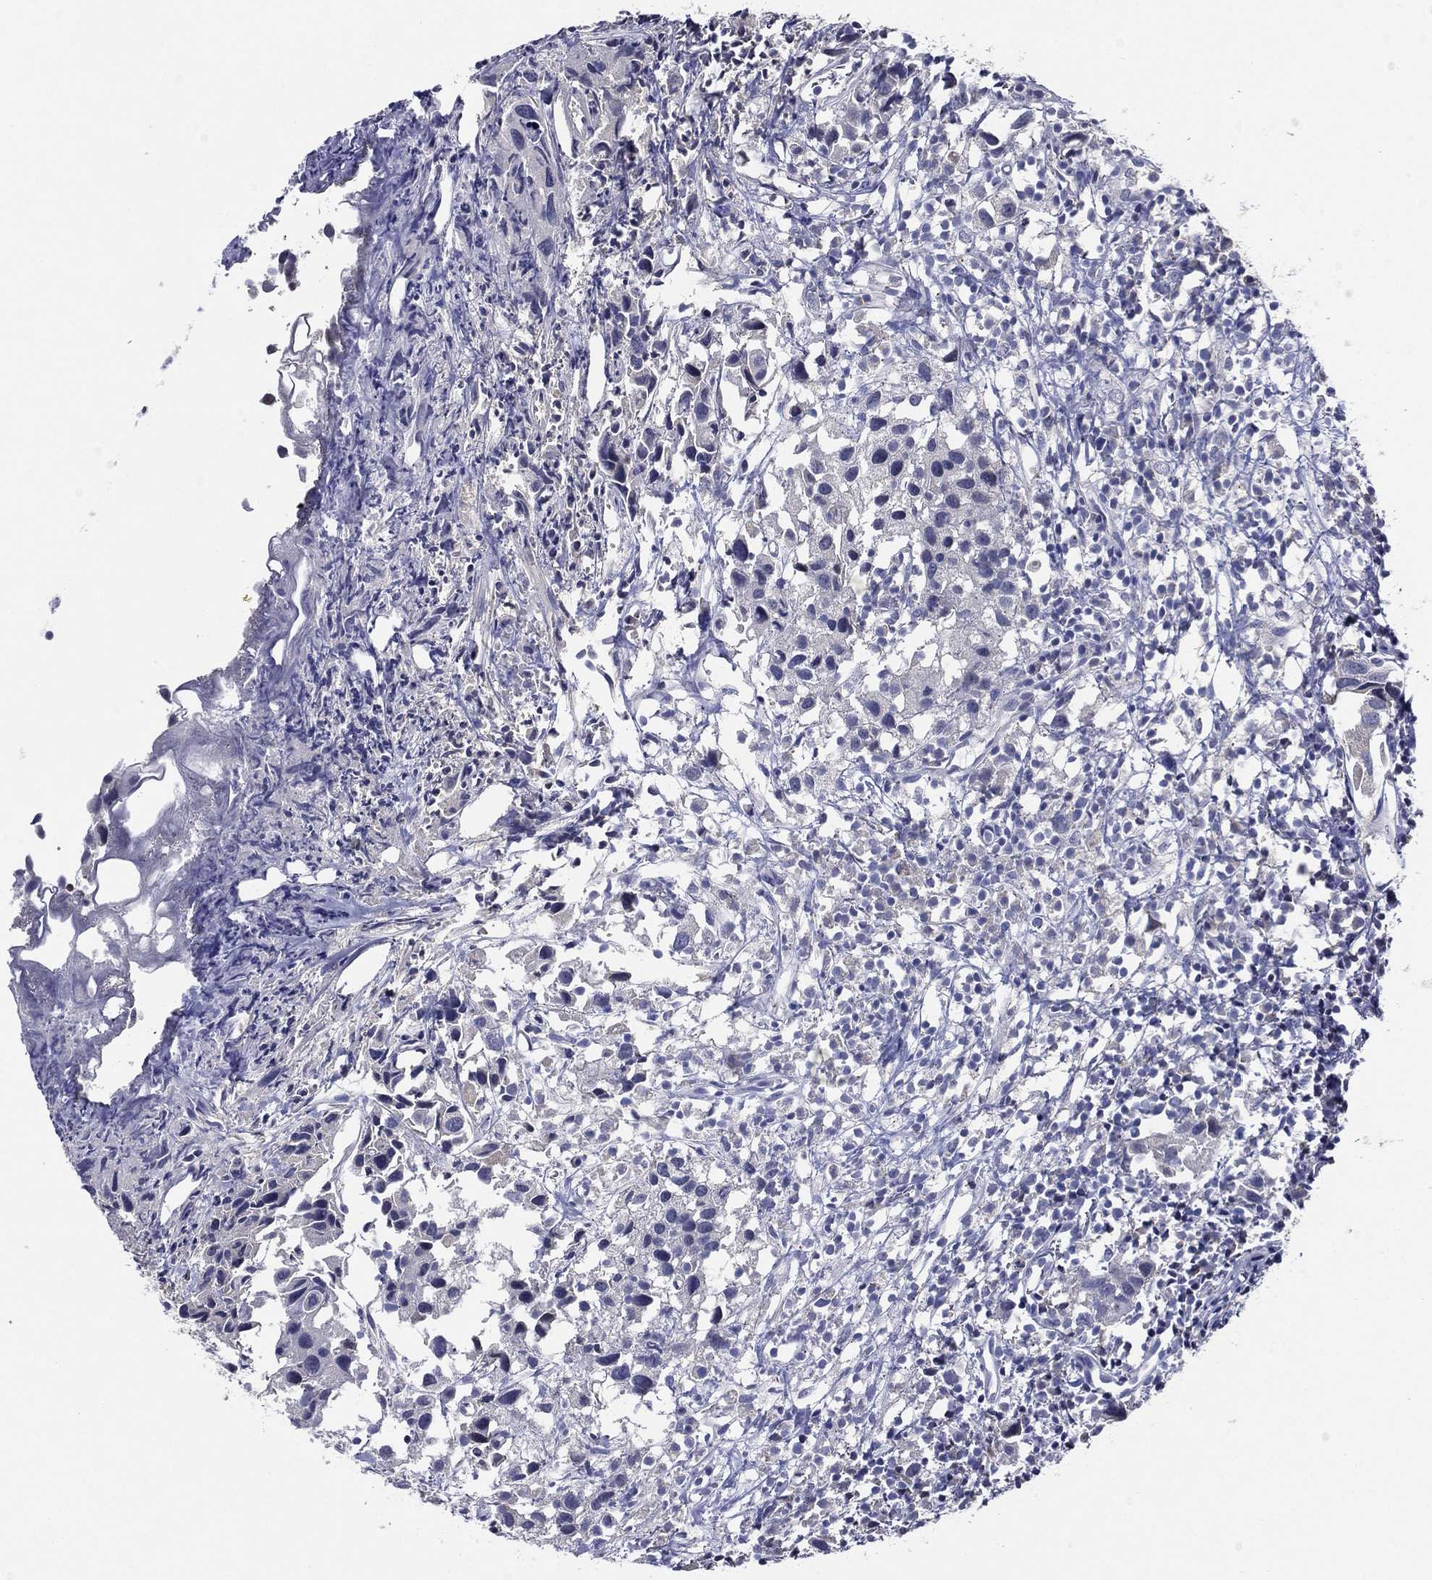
{"staining": {"intensity": "negative", "quantity": "none", "location": "none"}, "tissue": "urothelial cancer", "cell_type": "Tumor cells", "image_type": "cancer", "snomed": [{"axis": "morphology", "description": "Urothelial carcinoma, High grade"}, {"axis": "topography", "description": "Urinary bladder"}], "caption": "Immunohistochemistry of human urothelial cancer displays no staining in tumor cells.", "gene": "TFAP2A", "patient": {"sex": "male", "age": 79}}